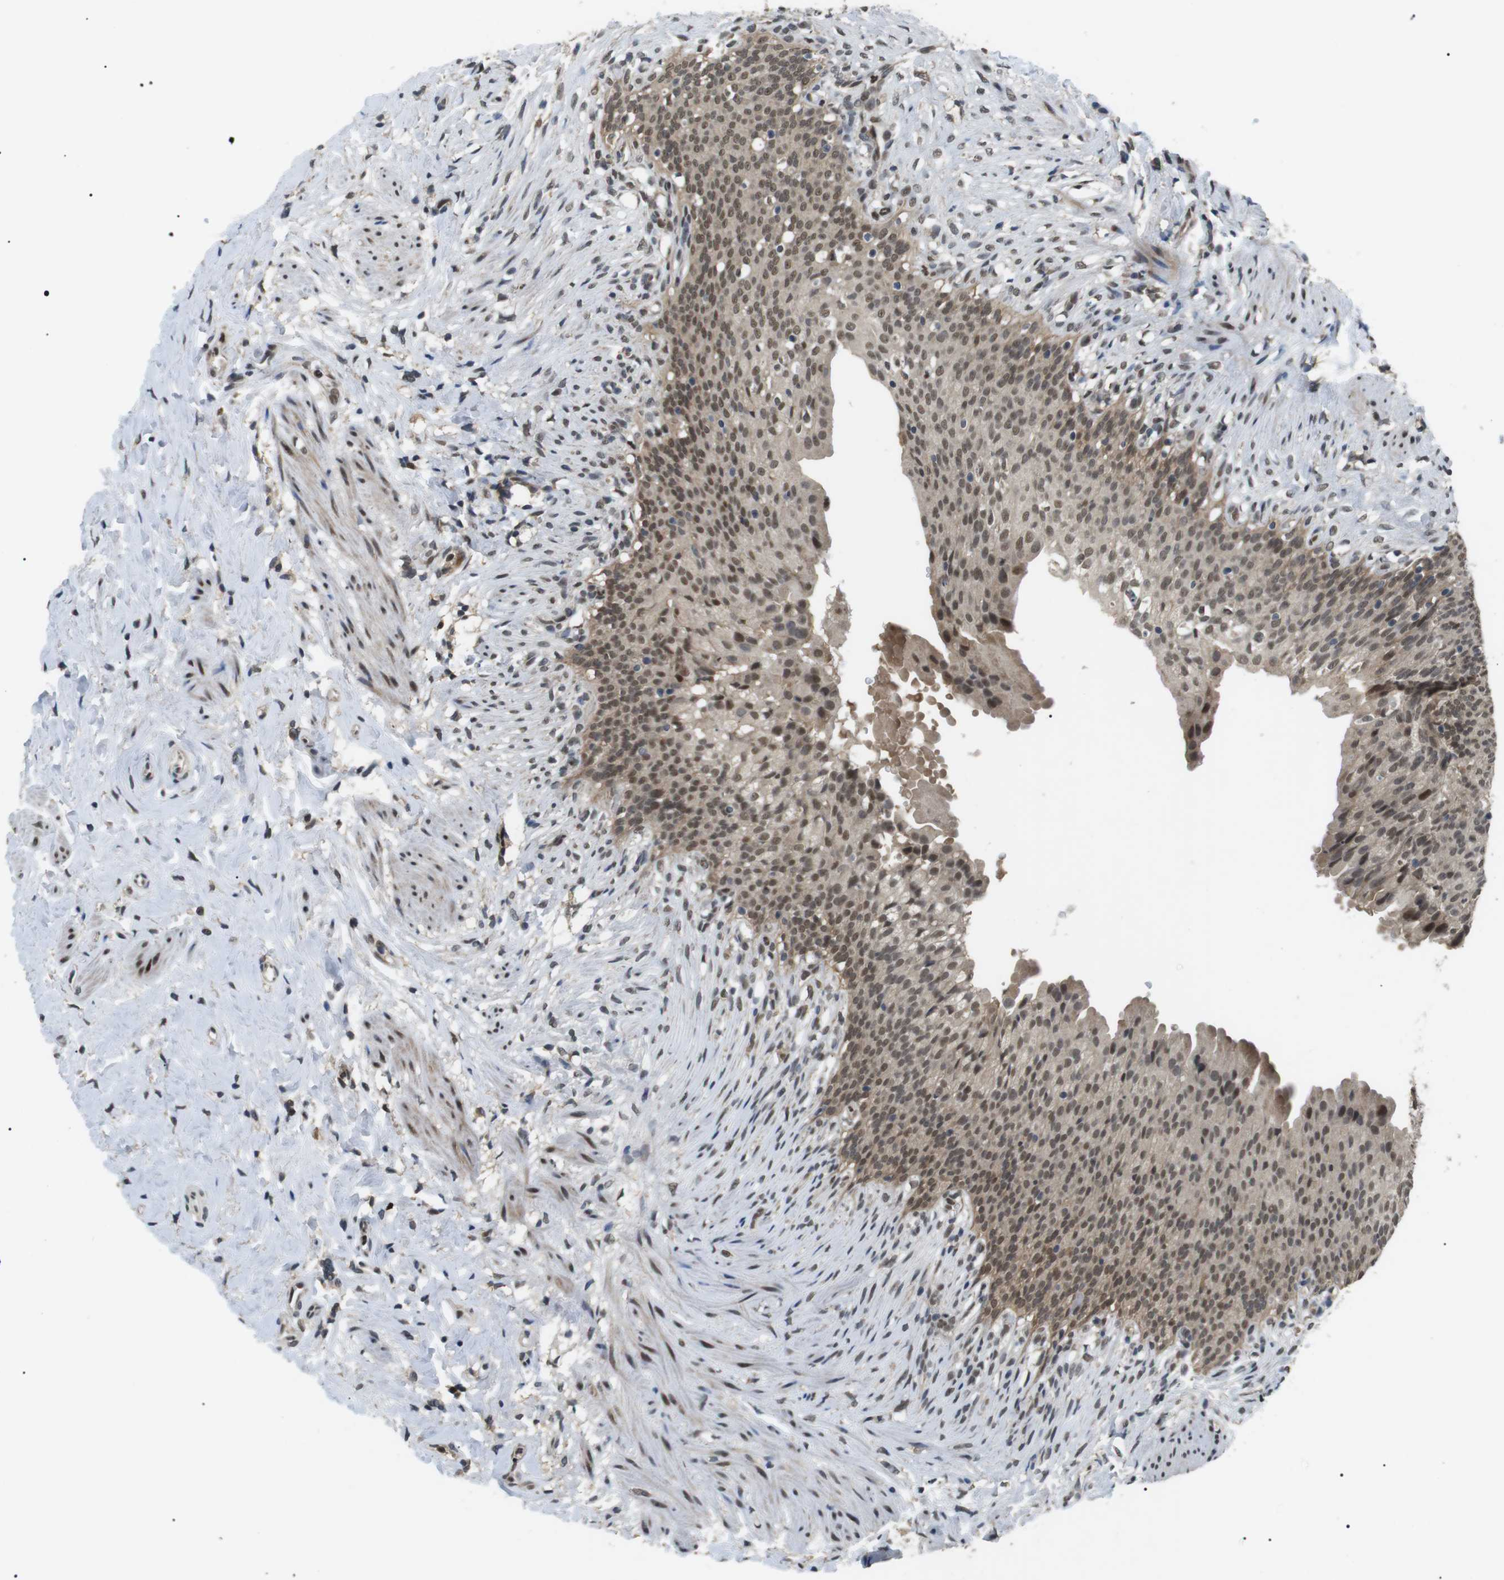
{"staining": {"intensity": "strong", "quantity": ">75%", "location": "cytoplasmic/membranous,nuclear"}, "tissue": "urinary bladder", "cell_type": "Urothelial cells", "image_type": "normal", "snomed": [{"axis": "morphology", "description": "Normal tissue, NOS"}, {"axis": "topography", "description": "Urinary bladder"}], "caption": "Urothelial cells show high levels of strong cytoplasmic/membranous,nuclear positivity in about >75% of cells in normal human urinary bladder. (Stains: DAB (3,3'-diaminobenzidine) in brown, nuclei in blue, Microscopy: brightfield microscopy at high magnification).", "gene": "ORAI3", "patient": {"sex": "female", "age": 79}}